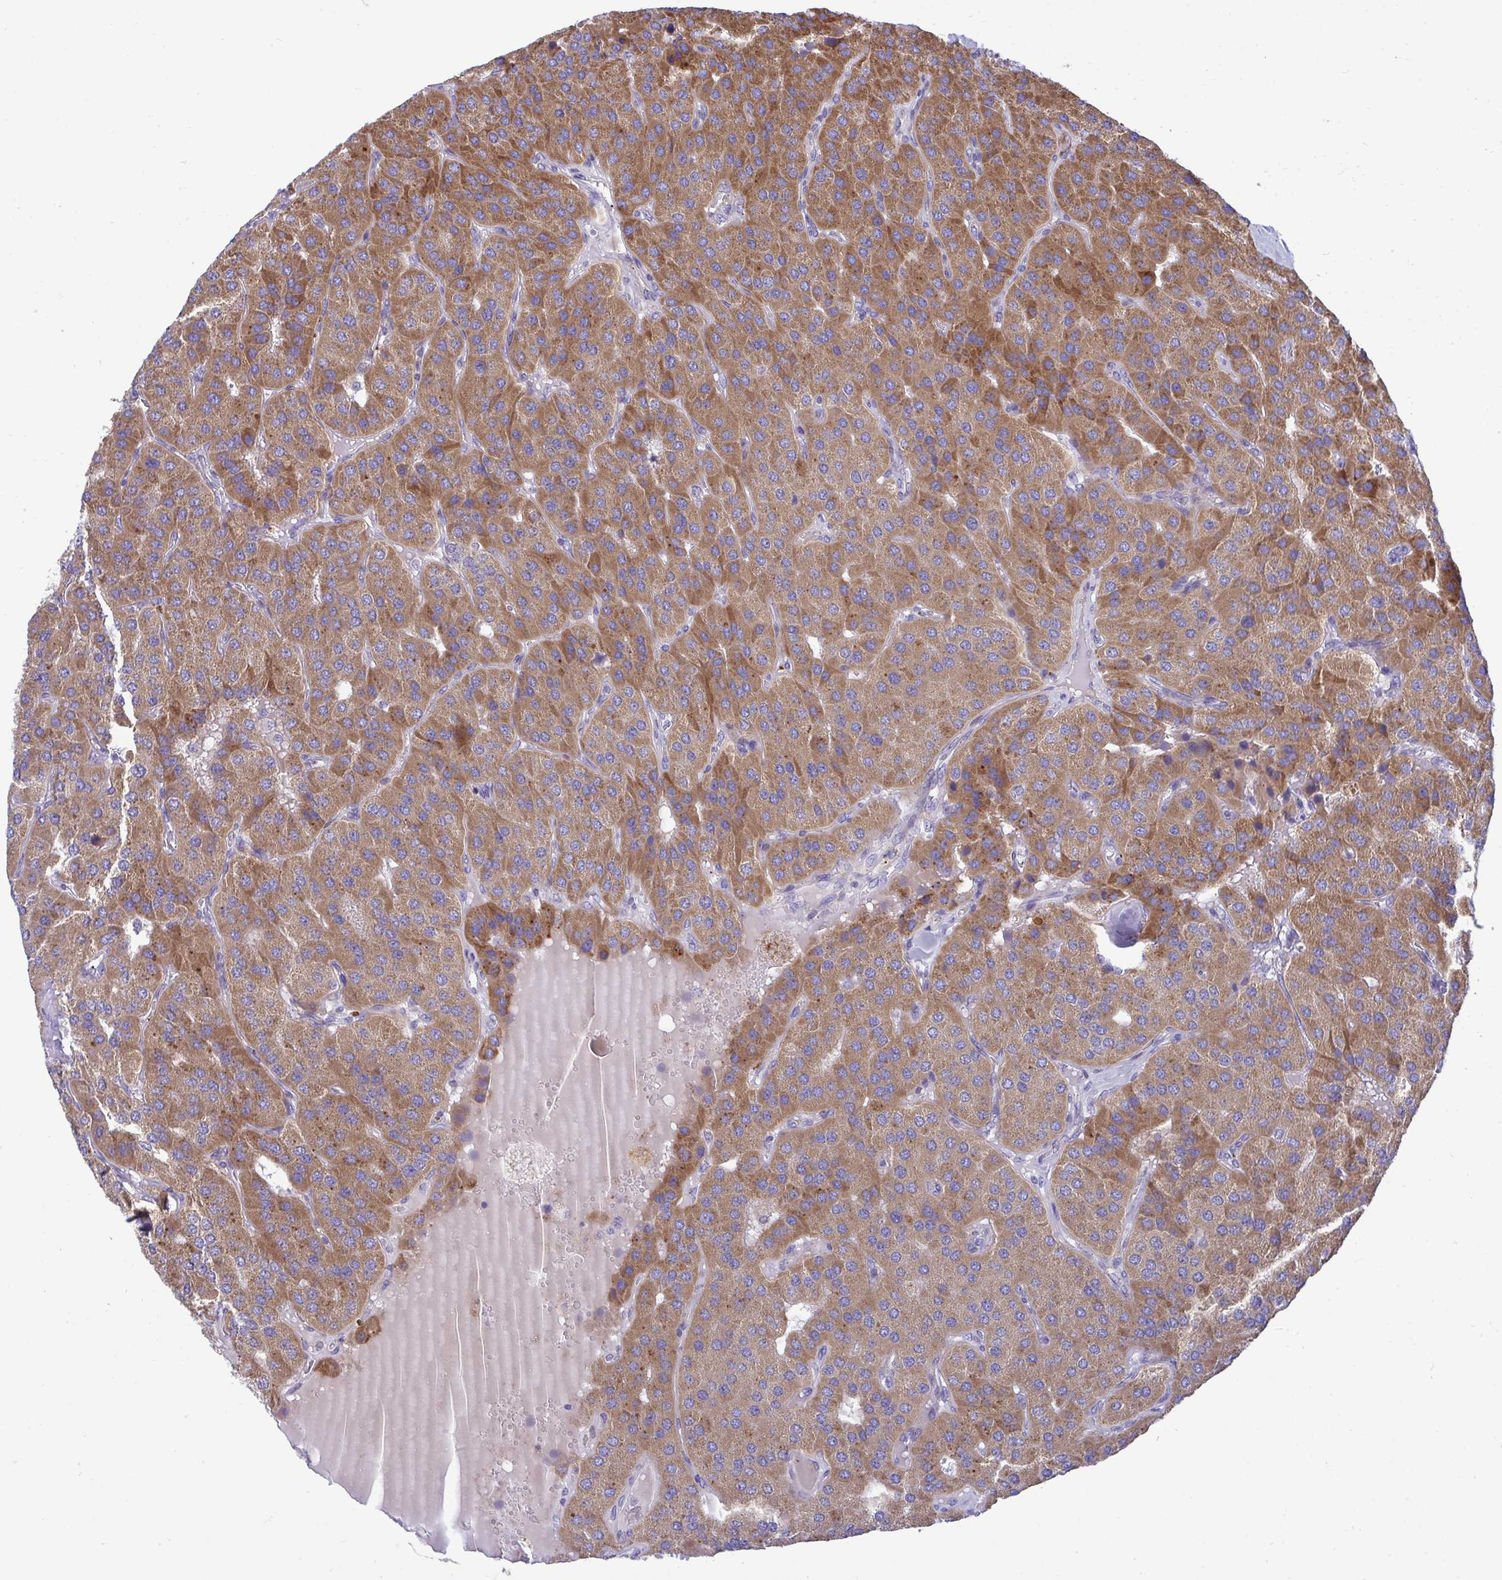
{"staining": {"intensity": "moderate", "quantity": ">75%", "location": "cytoplasmic/membranous"}, "tissue": "parathyroid gland", "cell_type": "Glandular cells", "image_type": "normal", "snomed": [{"axis": "morphology", "description": "Normal tissue, NOS"}, {"axis": "morphology", "description": "Adenoma, NOS"}, {"axis": "topography", "description": "Parathyroid gland"}], "caption": "Immunohistochemistry (DAB (3,3'-diaminobenzidine)) staining of benign human parathyroid gland exhibits moderate cytoplasmic/membranous protein staining in approximately >75% of glandular cells. (Brightfield microscopy of DAB IHC at high magnification).", "gene": "MRPS16", "patient": {"sex": "female", "age": 86}}